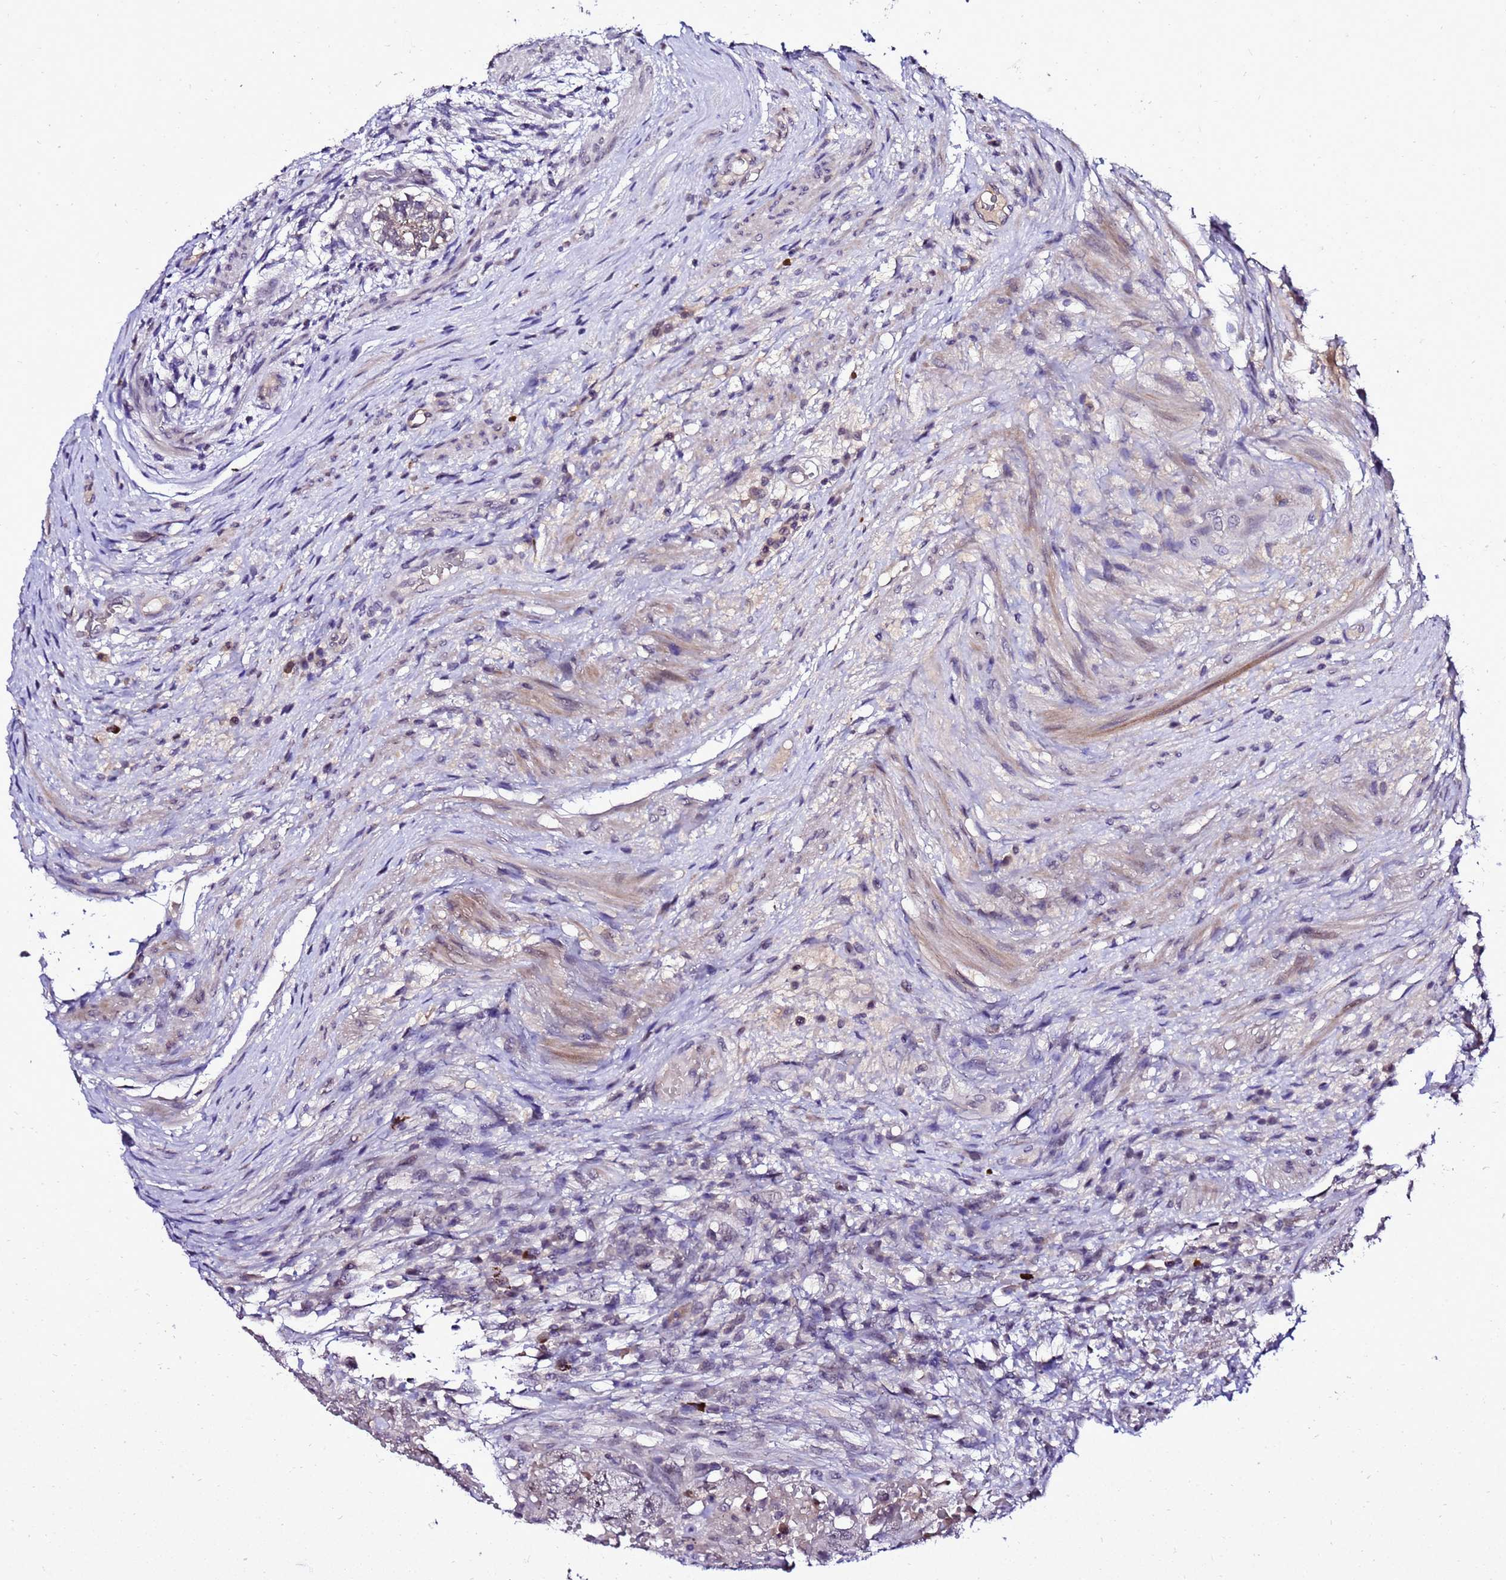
{"staining": {"intensity": "negative", "quantity": "none", "location": "none"}, "tissue": "testis cancer", "cell_type": "Tumor cells", "image_type": "cancer", "snomed": [{"axis": "morphology", "description": "Carcinoma, Embryonal, NOS"}, {"axis": "topography", "description": "Testis"}], "caption": "IHC photomicrograph of neoplastic tissue: human testis cancer (embryonal carcinoma) stained with DAB shows no significant protein positivity in tumor cells. The staining is performed using DAB brown chromogen with nuclei counter-stained in using hematoxylin.", "gene": "C19orf47", "patient": {"sex": "male", "age": 26}}